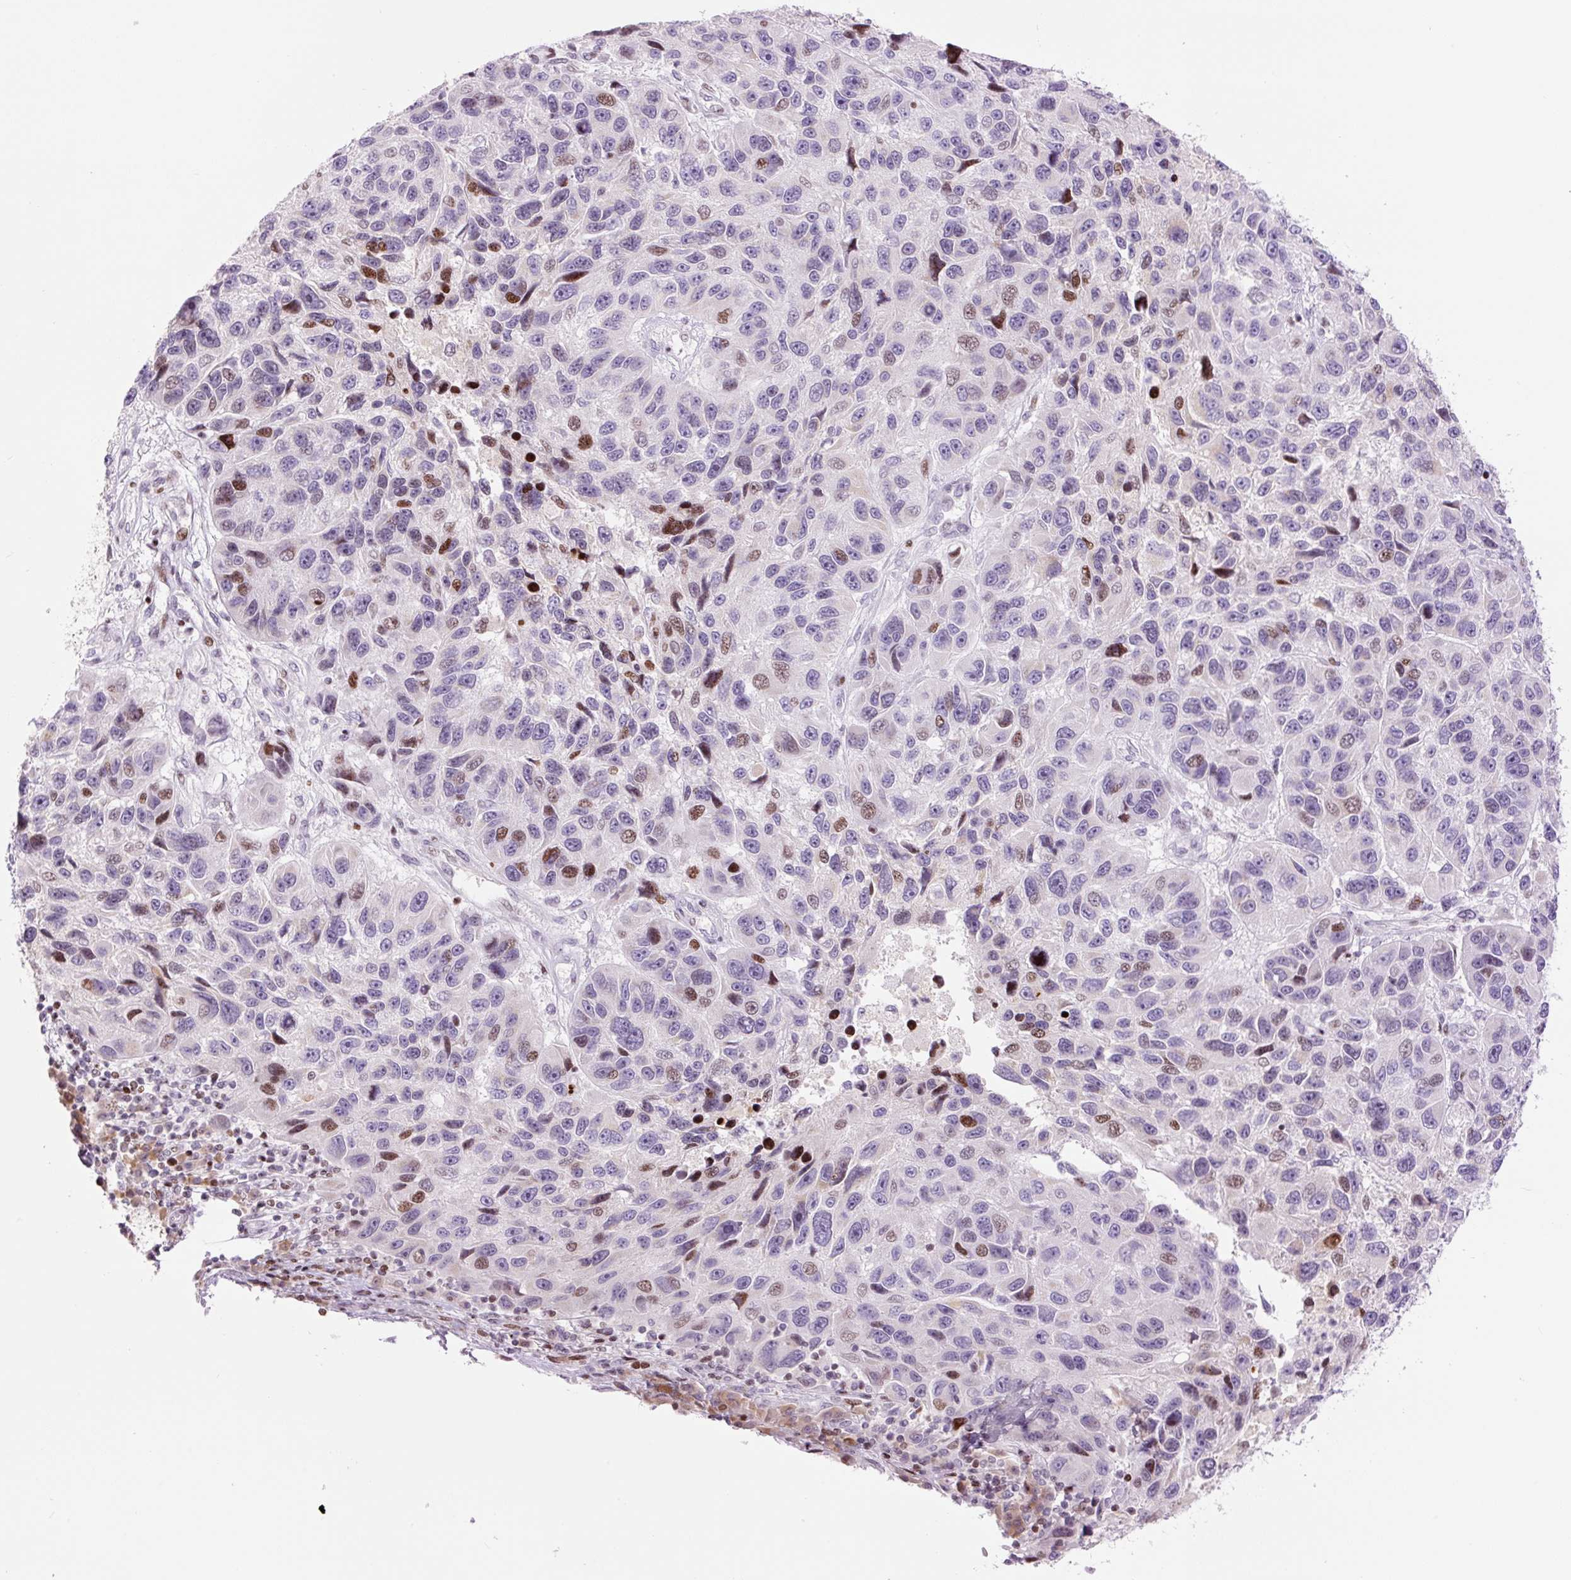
{"staining": {"intensity": "moderate", "quantity": "25%-75%", "location": "nuclear"}, "tissue": "melanoma", "cell_type": "Tumor cells", "image_type": "cancer", "snomed": [{"axis": "morphology", "description": "Malignant melanoma, NOS"}, {"axis": "topography", "description": "Skin"}], "caption": "An image showing moderate nuclear positivity in approximately 25%-75% of tumor cells in melanoma, as visualized by brown immunohistochemical staining.", "gene": "TMEM177", "patient": {"sex": "male", "age": 53}}